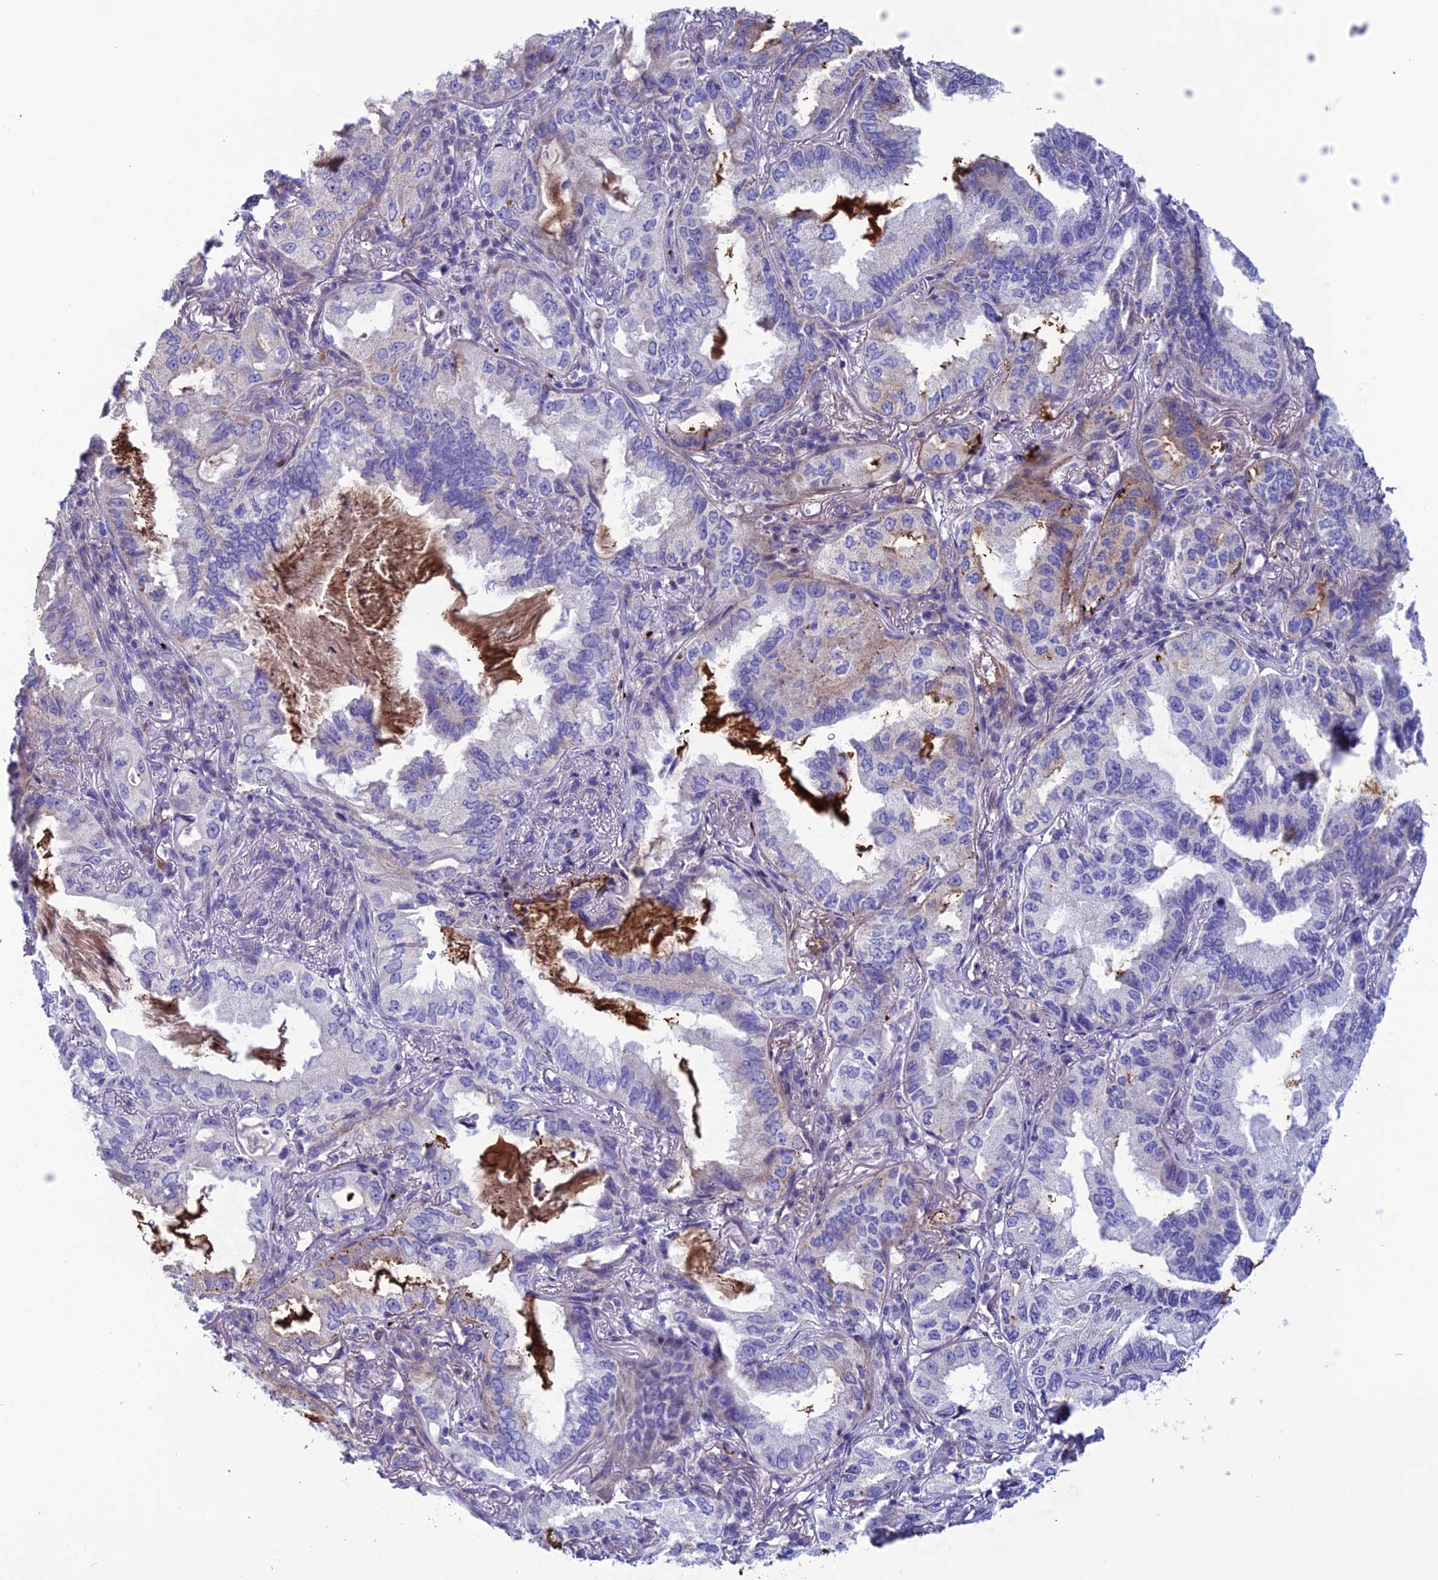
{"staining": {"intensity": "negative", "quantity": "none", "location": "none"}, "tissue": "lung cancer", "cell_type": "Tumor cells", "image_type": "cancer", "snomed": [{"axis": "morphology", "description": "Adenocarcinoma, NOS"}, {"axis": "topography", "description": "Lung"}], "caption": "Histopathology image shows no protein positivity in tumor cells of lung adenocarcinoma tissue. The staining is performed using DAB brown chromogen with nuclei counter-stained in using hematoxylin.", "gene": "C21orf140", "patient": {"sex": "female", "age": 69}}